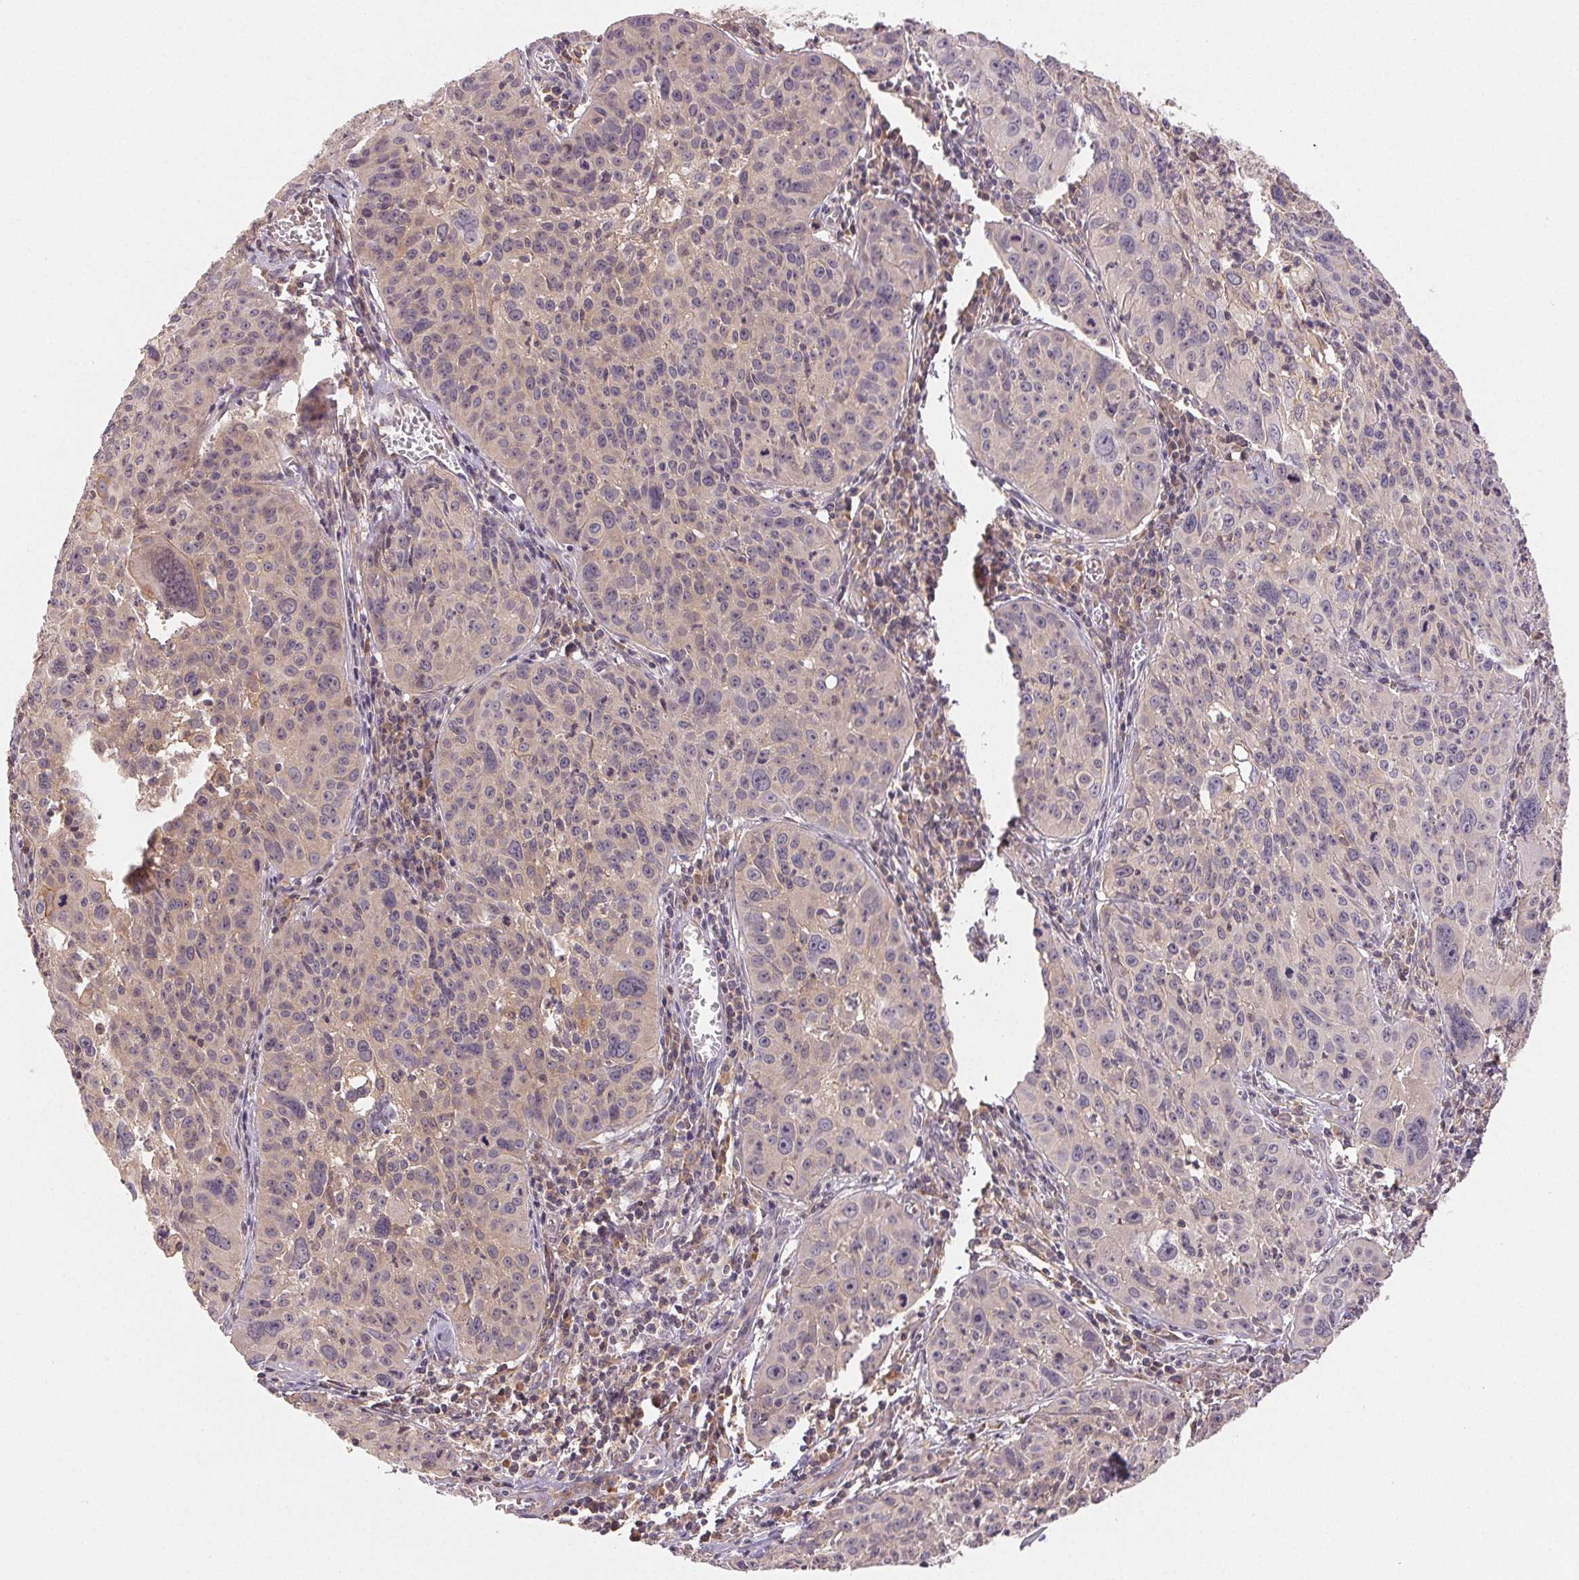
{"staining": {"intensity": "negative", "quantity": "none", "location": "none"}, "tissue": "cervical cancer", "cell_type": "Tumor cells", "image_type": "cancer", "snomed": [{"axis": "morphology", "description": "Squamous cell carcinoma, NOS"}, {"axis": "topography", "description": "Cervix"}], "caption": "Immunohistochemistry (IHC) of squamous cell carcinoma (cervical) exhibits no staining in tumor cells.", "gene": "MAPKAPK2", "patient": {"sex": "female", "age": 31}}